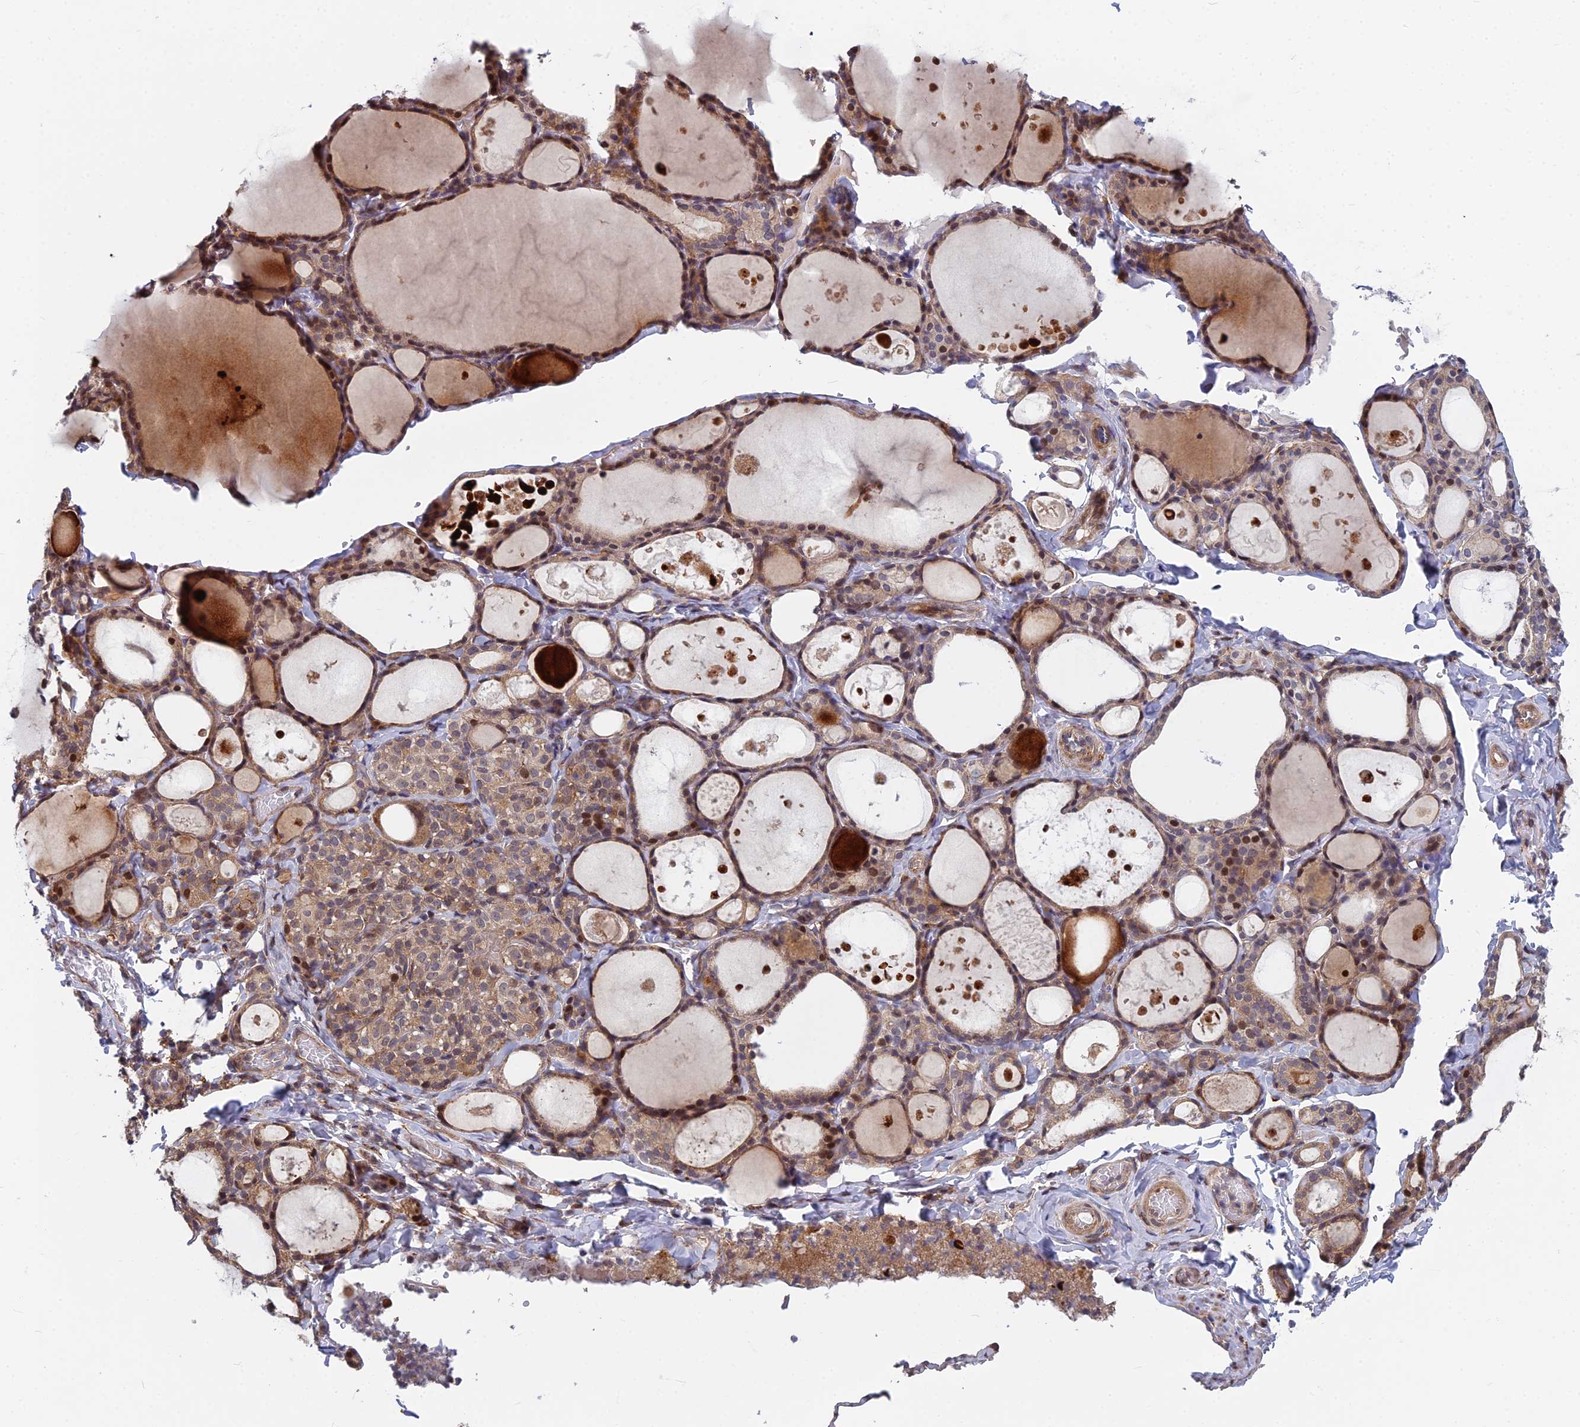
{"staining": {"intensity": "moderate", "quantity": "25%-75%", "location": "cytoplasmic/membranous,nuclear"}, "tissue": "thyroid gland", "cell_type": "Glandular cells", "image_type": "normal", "snomed": [{"axis": "morphology", "description": "Normal tissue, NOS"}, {"axis": "topography", "description": "Thyroid gland"}], "caption": "DAB immunohistochemical staining of normal human thyroid gland reveals moderate cytoplasmic/membranous,nuclear protein positivity in approximately 25%-75% of glandular cells.", "gene": "COMMD2", "patient": {"sex": "male", "age": 56}}